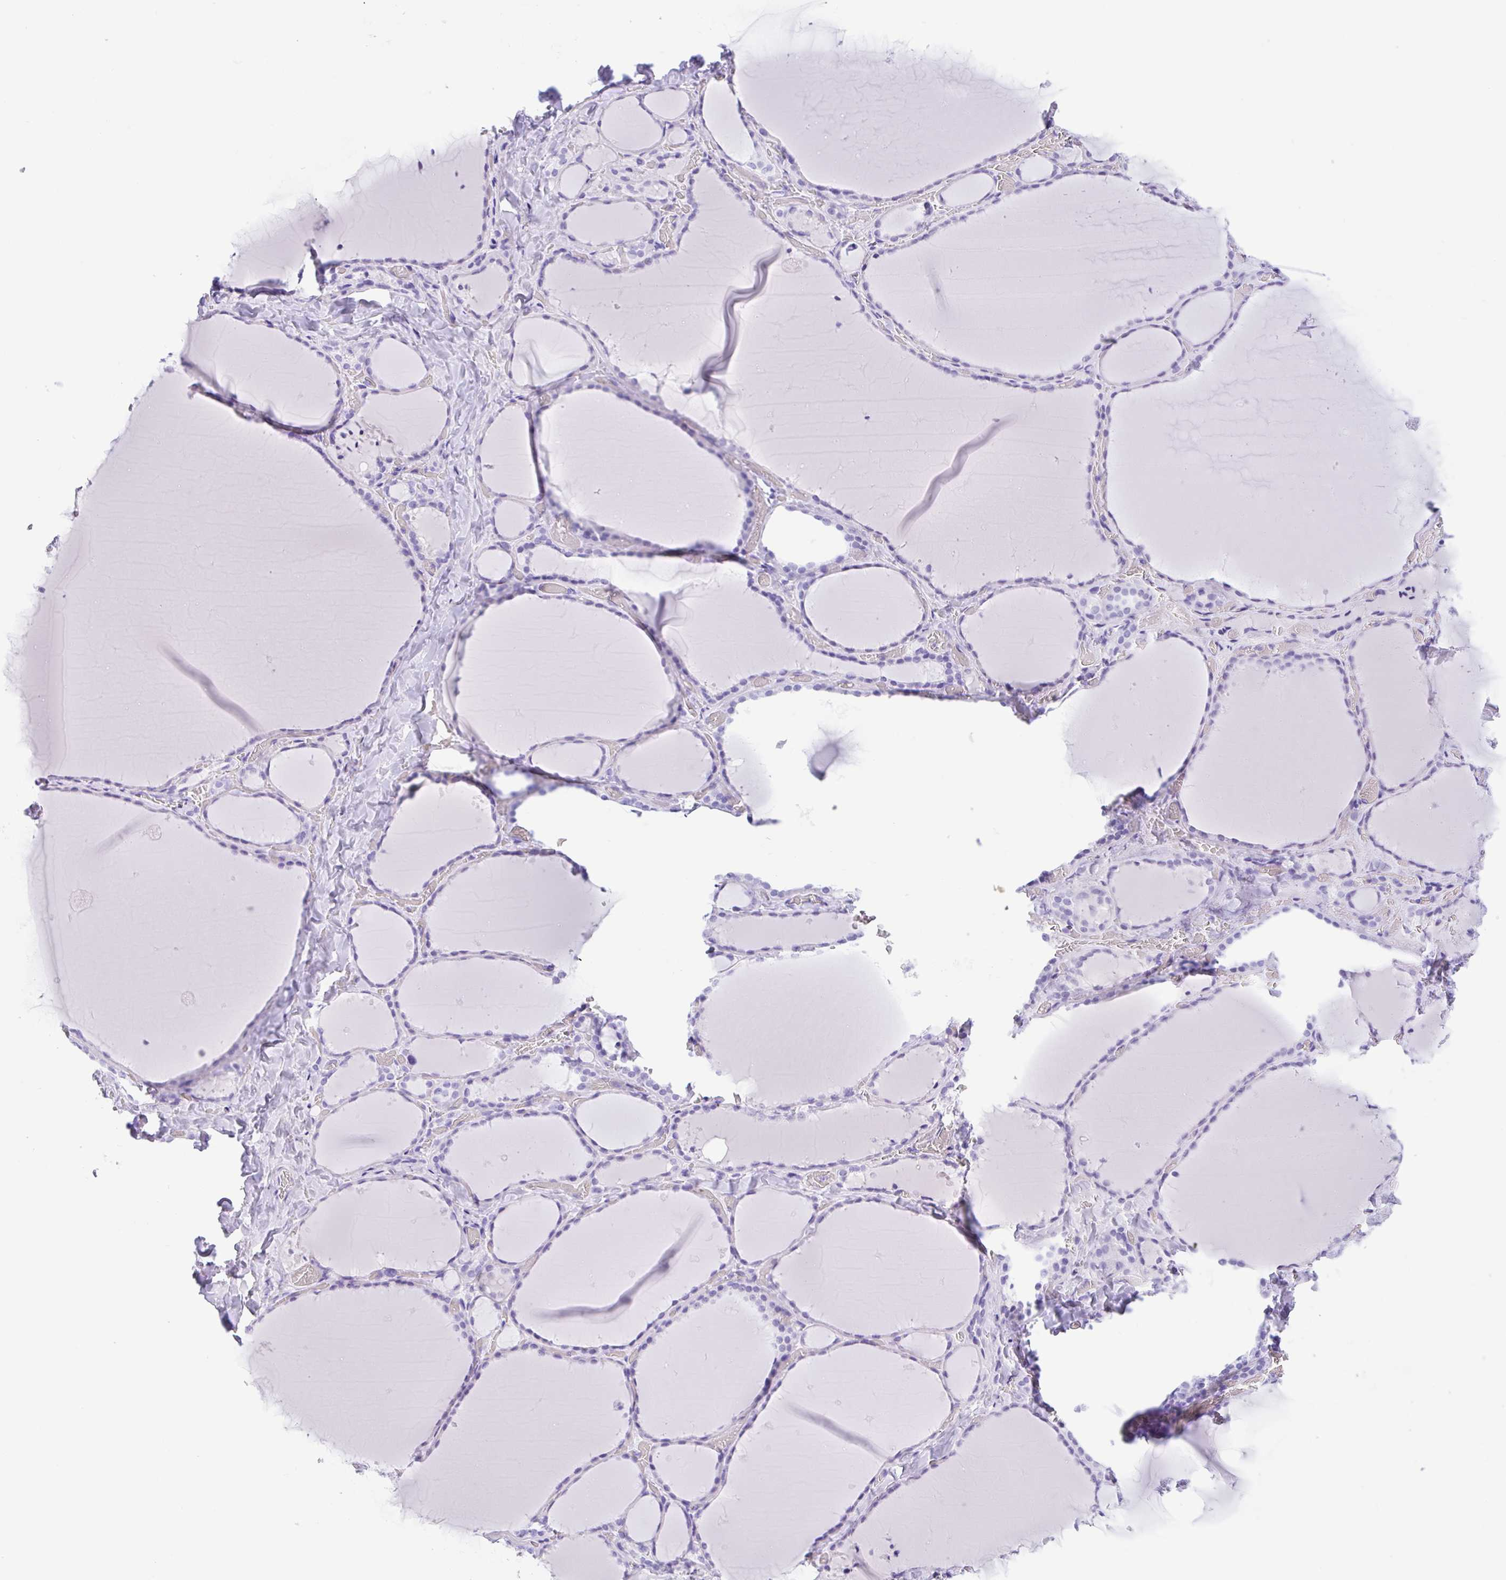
{"staining": {"intensity": "negative", "quantity": "none", "location": "none"}, "tissue": "thyroid gland", "cell_type": "Glandular cells", "image_type": "normal", "snomed": [{"axis": "morphology", "description": "Normal tissue, NOS"}, {"axis": "topography", "description": "Thyroid gland"}], "caption": "A high-resolution histopathology image shows immunohistochemistry staining of normal thyroid gland, which demonstrates no significant staining in glandular cells.", "gene": "CPA1", "patient": {"sex": "female", "age": 36}}